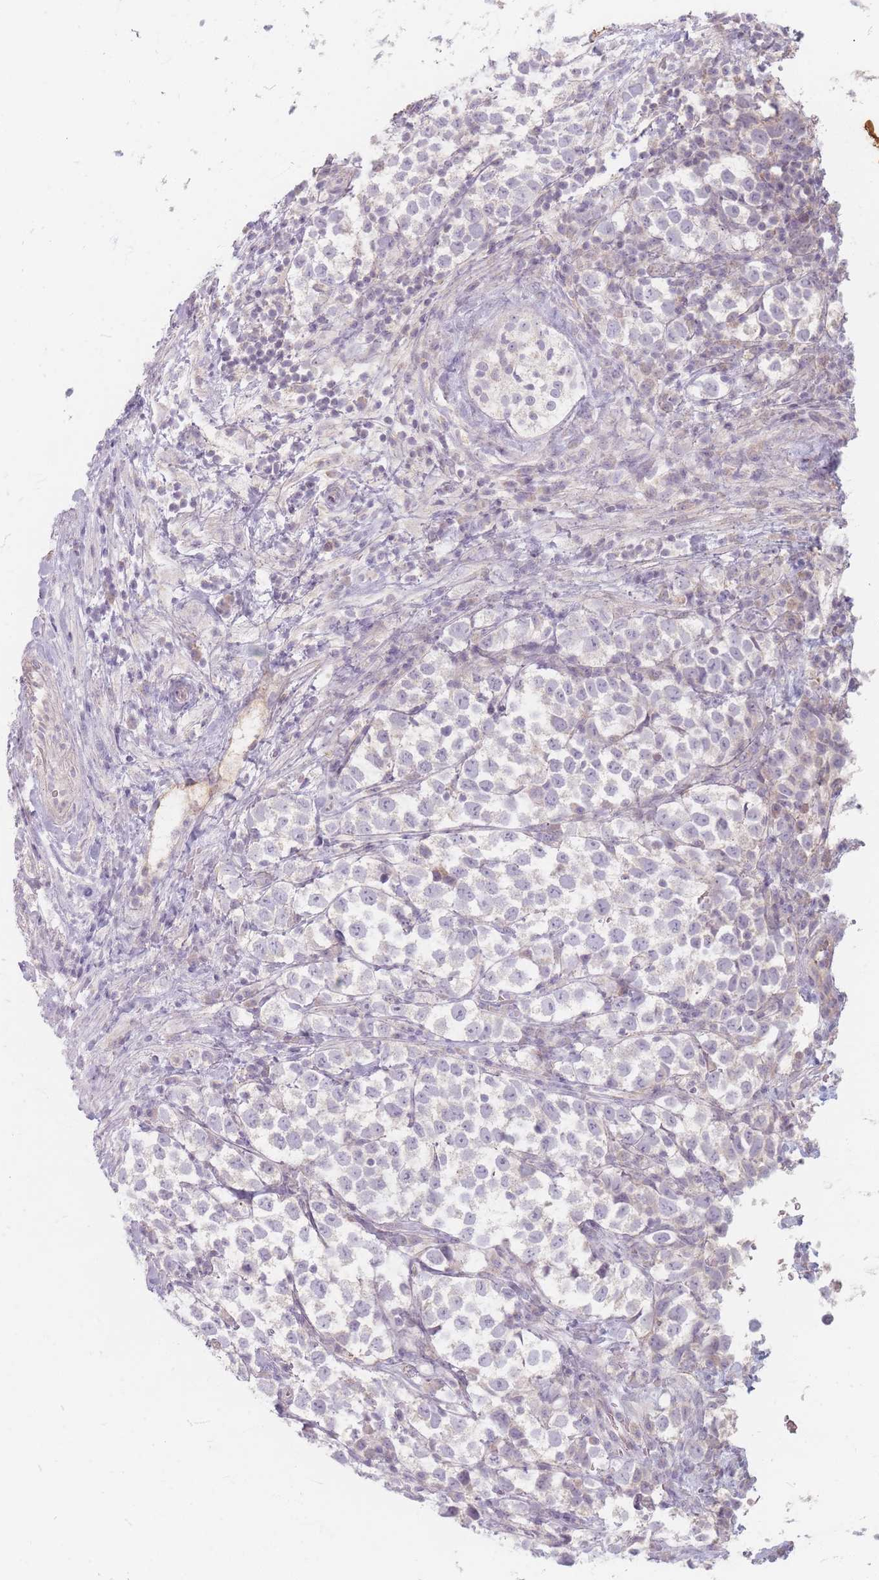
{"staining": {"intensity": "negative", "quantity": "none", "location": "none"}, "tissue": "testis cancer", "cell_type": "Tumor cells", "image_type": "cancer", "snomed": [{"axis": "morphology", "description": "Seminoma, NOS"}, {"axis": "topography", "description": "Testis"}], "caption": "Testis cancer was stained to show a protein in brown. There is no significant positivity in tumor cells. (DAB IHC visualized using brightfield microscopy, high magnification).", "gene": "CHCHD7", "patient": {"sex": "male", "age": 34}}